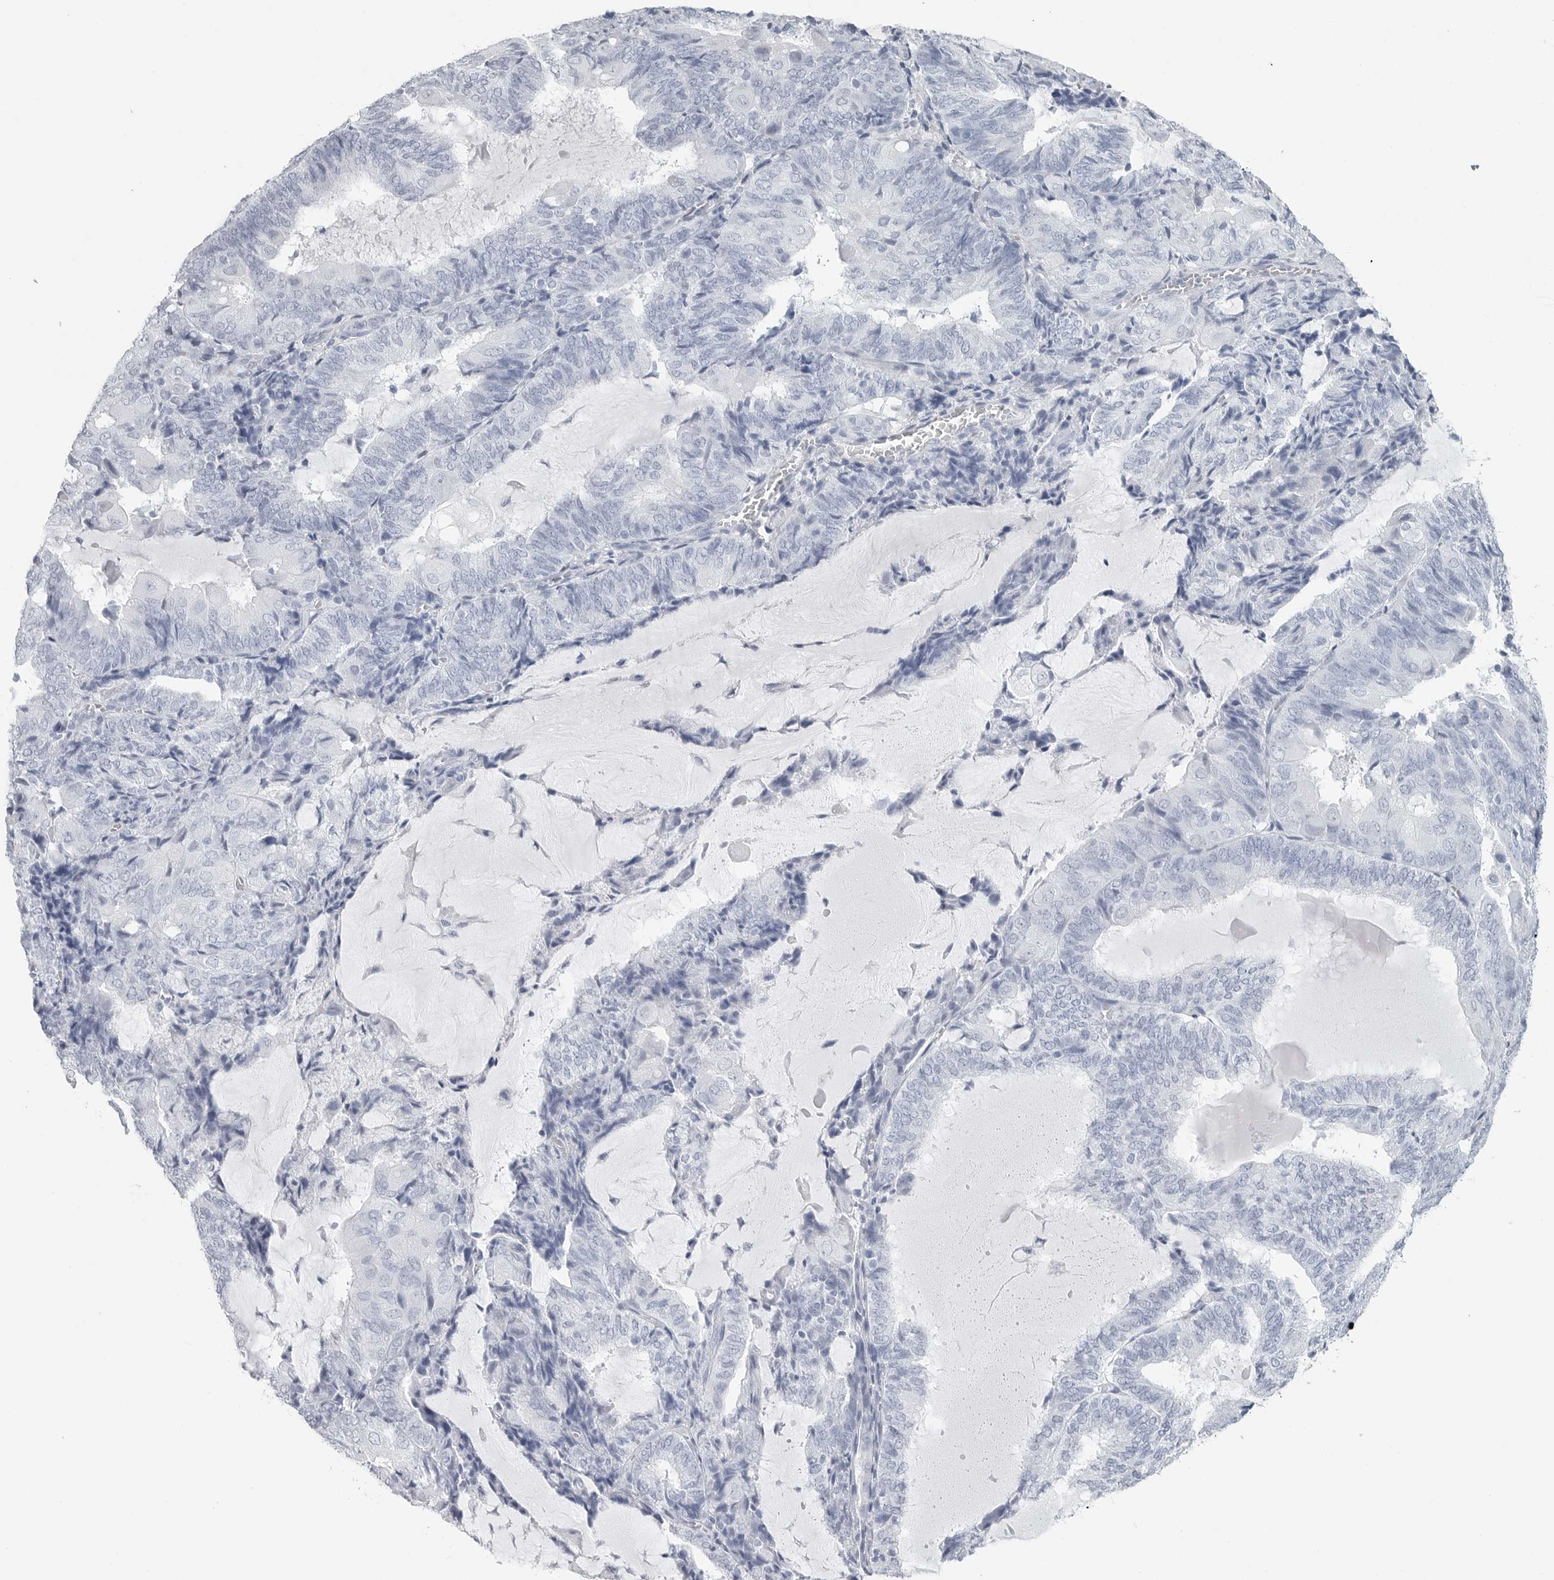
{"staining": {"intensity": "negative", "quantity": "none", "location": "none"}, "tissue": "endometrial cancer", "cell_type": "Tumor cells", "image_type": "cancer", "snomed": [{"axis": "morphology", "description": "Adenocarcinoma, NOS"}, {"axis": "topography", "description": "Endometrium"}], "caption": "Immunohistochemistry (IHC) photomicrograph of human adenocarcinoma (endometrial) stained for a protein (brown), which displays no staining in tumor cells.", "gene": "CSH1", "patient": {"sex": "female", "age": 81}}